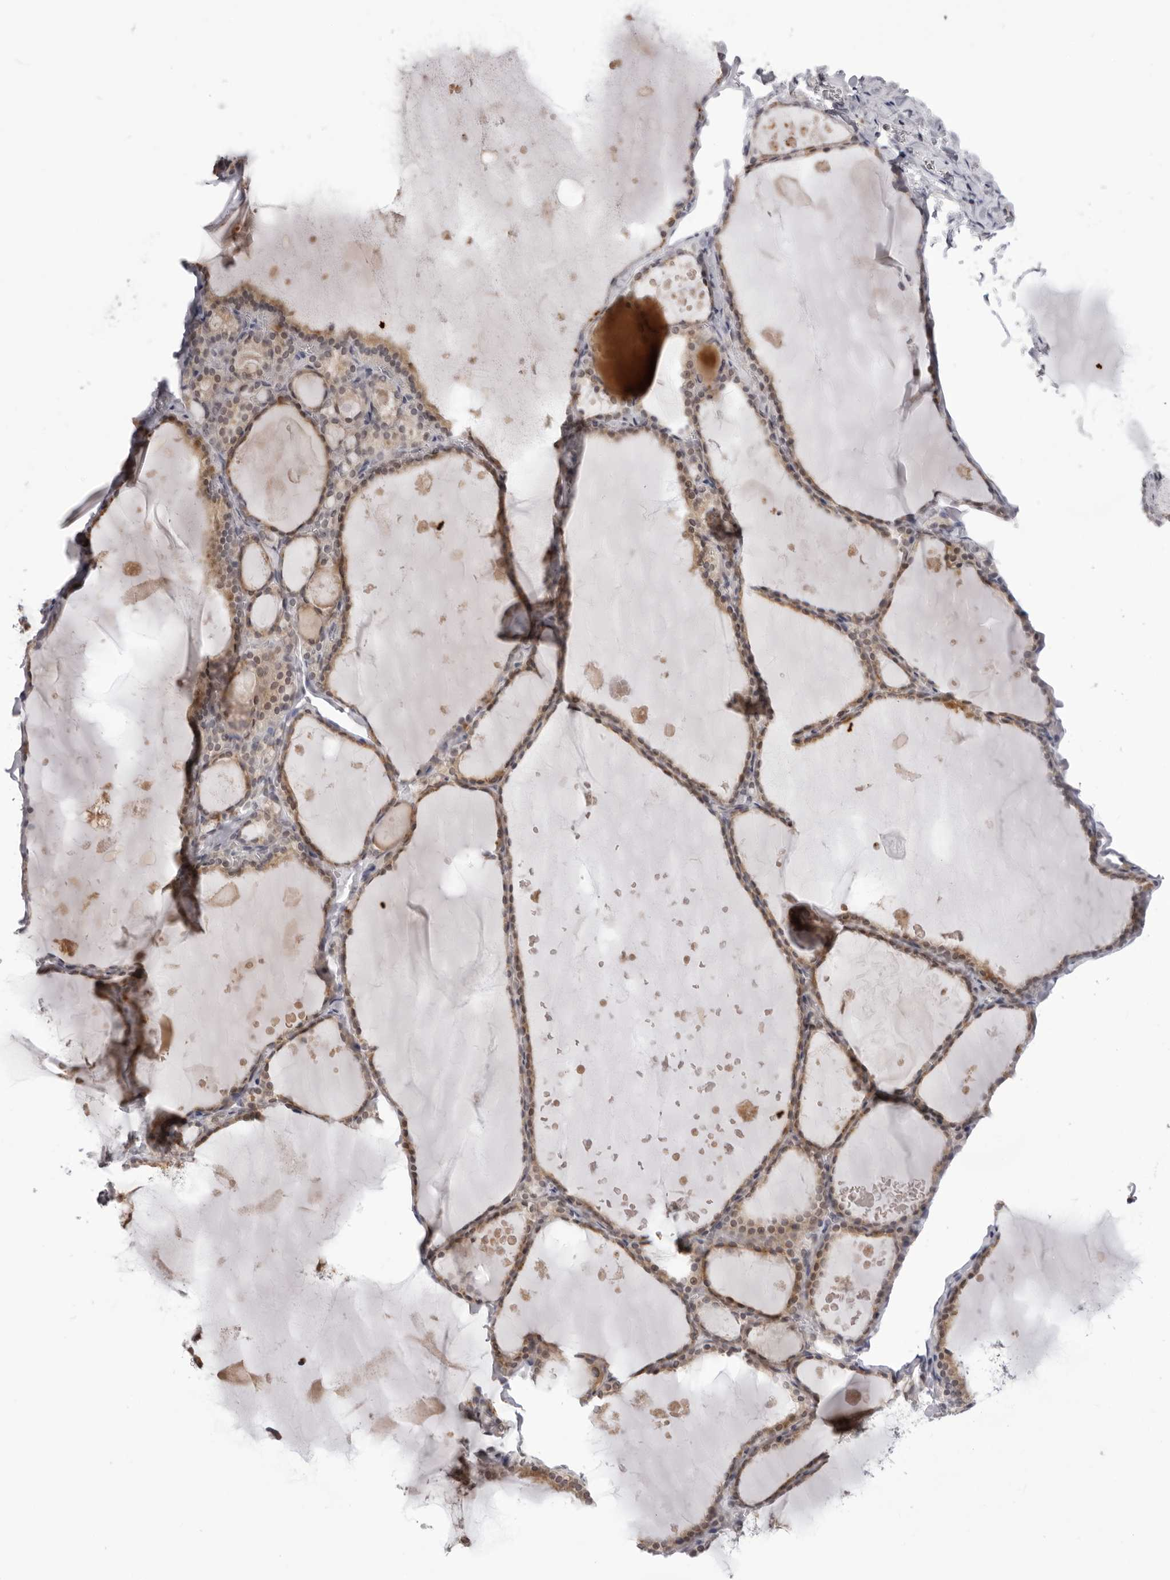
{"staining": {"intensity": "moderate", "quantity": "25%-75%", "location": "cytoplasmic/membranous"}, "tissue": "thyroid gland", "cell_type": "Glandular cells", "image_type": "normal", "snomed": [{"axis": "morphology", "description": "Normal tissue, NOS"}, {"axis": "topography", "description": "Thyroid gland"}], "caption": "Protein expression analysis of normal thyroid gland reveals moderate cytoplasmic/membranous staining in about 25%-75% of glandular cells. (IHC, brightfield microscopy, high magnification).", "gene": "ACP6", "patient": {"sex": "male", "age": 56}}